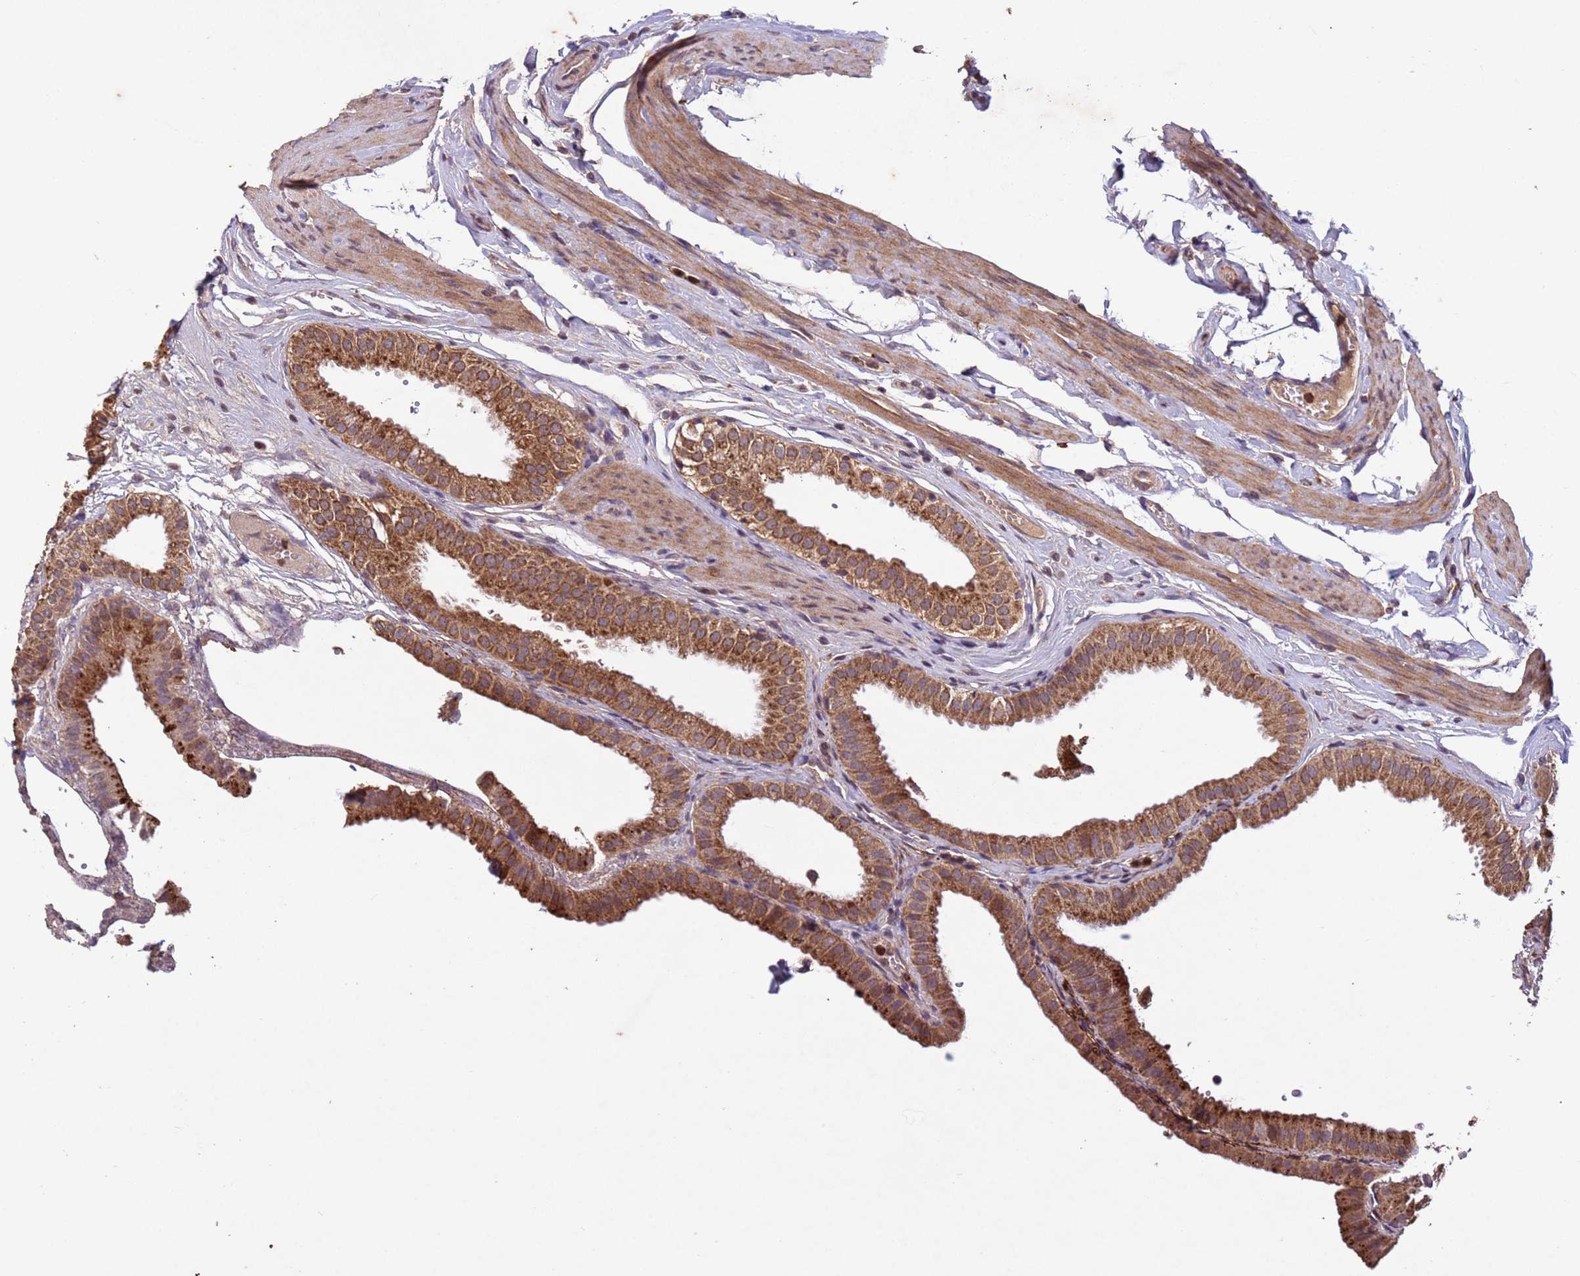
{"staining": {"intensity": "strong", "quantity": ">75%", "location": "cytoplasmic/membranous"}, "tissue": "gallbladder", "cell_type": "Glandular cells", "image_type": "normal", "snomed": [{"axis": "morphology", "description": "Normal tissue, NOS"}, {"axis": "topography", "description": "Gallbladder"}], "caption": "An image showing strong cytoplasmic/membranous staining in about >75% of glandular cells in unremarkable gallbladder, as visualized by brown immunohistochemical staining.", "gene": "FASTKD1", "patient": {"sex": "female", "age": 61}}